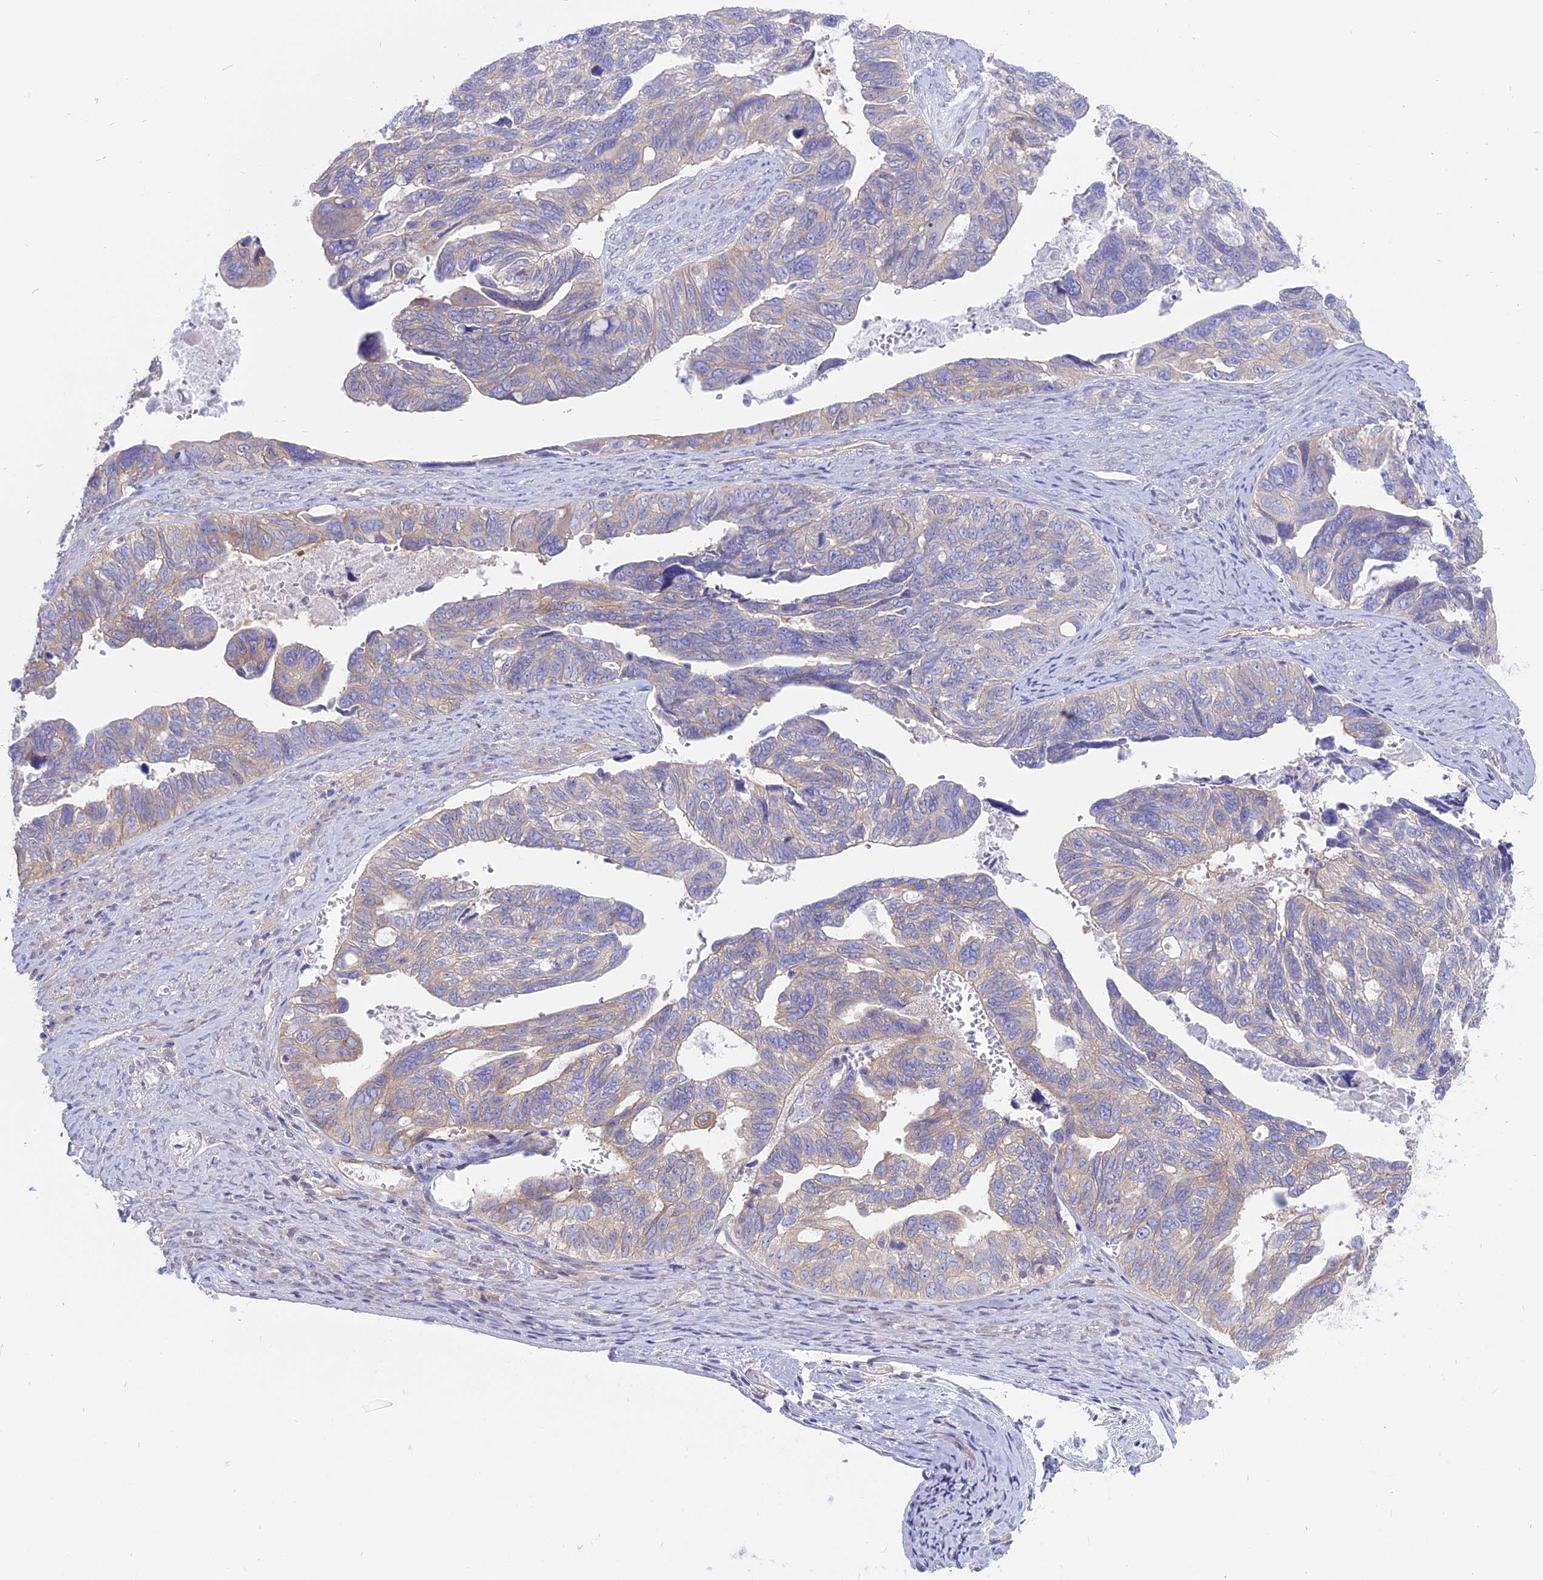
{"staining": {"intensity": "negative", "quantity": "none", "location": "none"}, "tissue": "ovarian cancer", "cell_type": "Tumor cells", "image_type": "cancer", "snomed": [{"axis": "morphology", "description": "Cystadenocarcinoma, serous, NOS"}, {"axis": "topography", "description": "Ovary"}], "caption": "Immunohistochemical staining of human ovarian serous cystadenocarcinoma exhibits no significant expression in tumor cells.", "gene": "AHCYL1", "patient": {"sex": "female", "age": 79}}